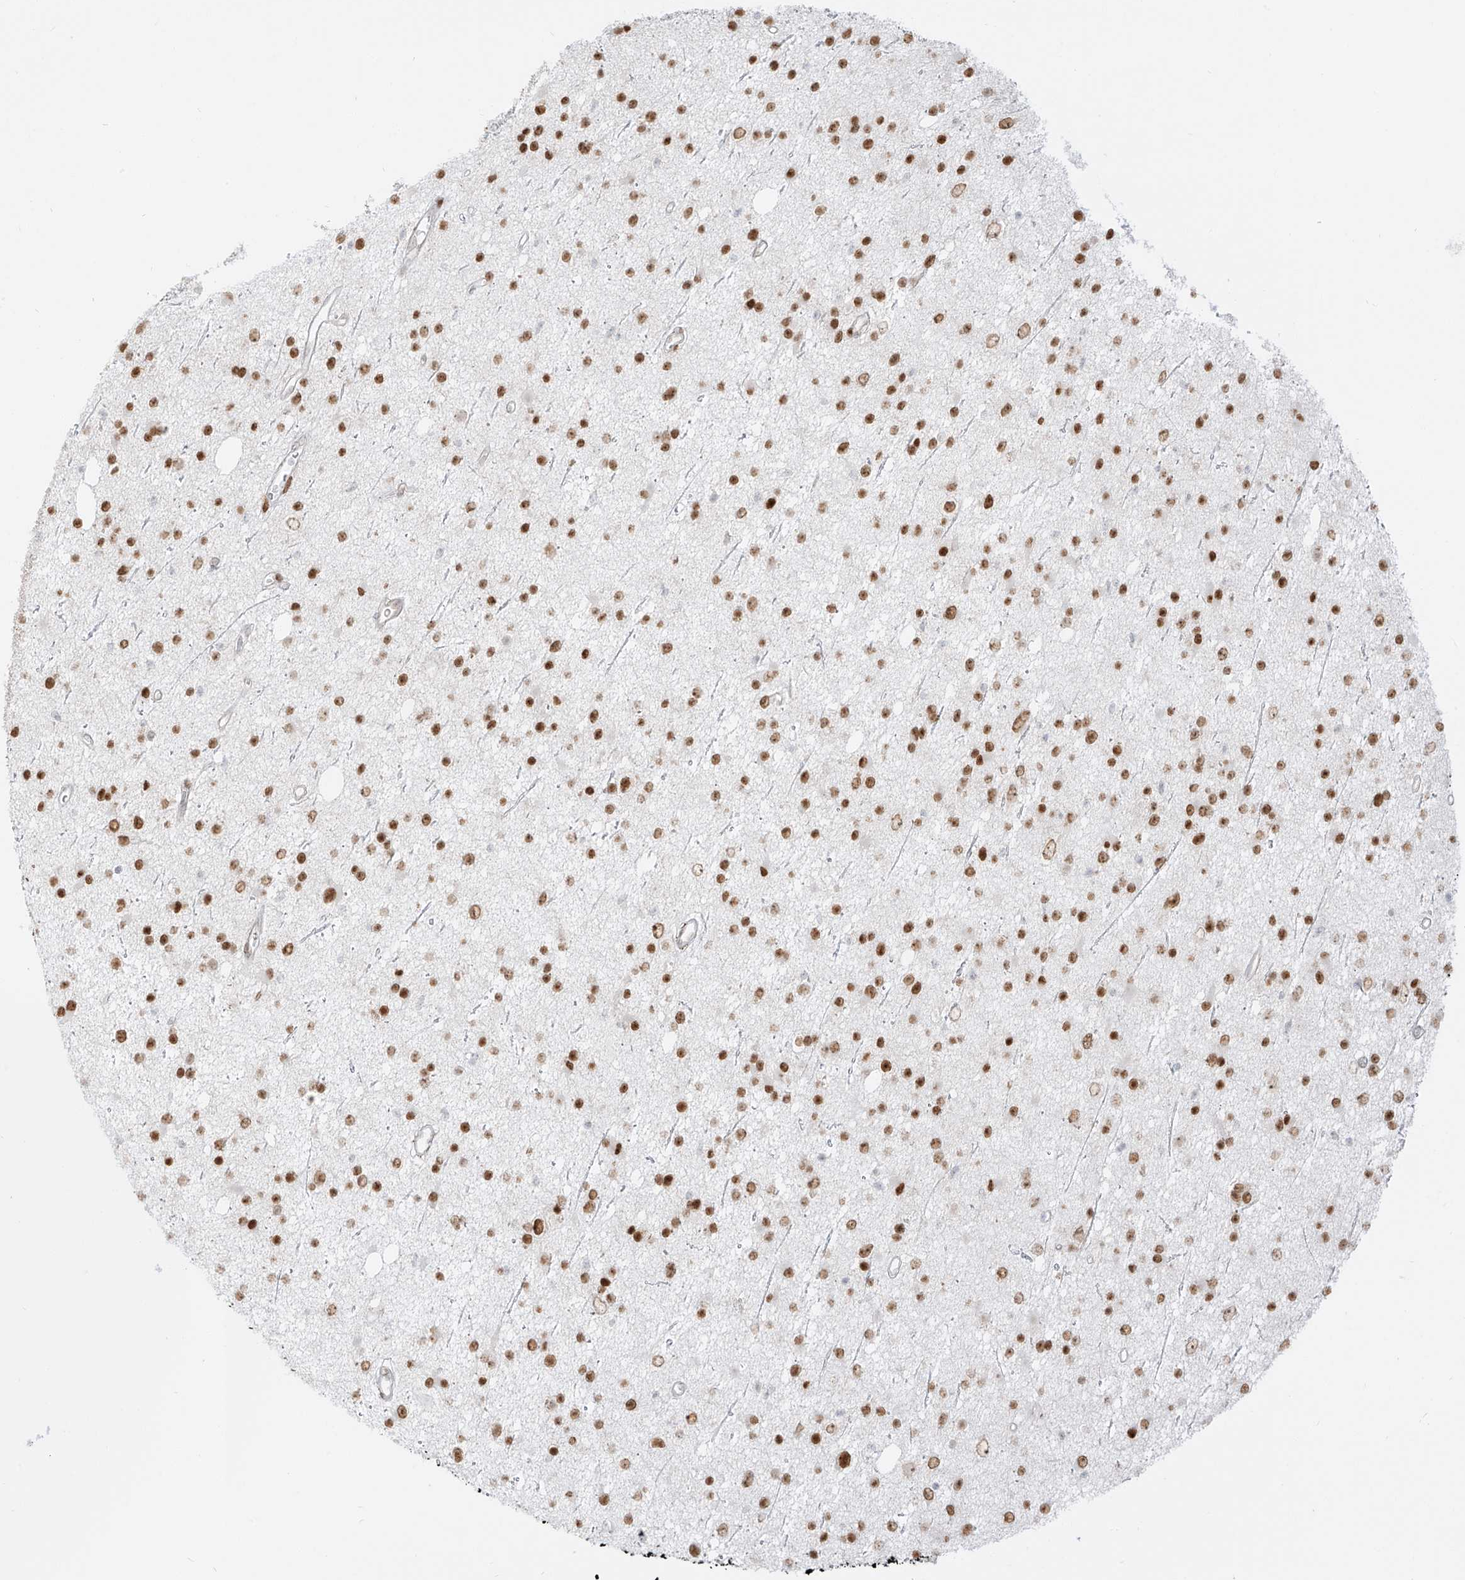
{"staining": {"intensity": "strong", "quantity": "25%-75%", "location": "nuclear"}, "tissue": "glioma", "cell_type": "Tumor cells", "image_type": "cancer", "snomed": [{"axis": "morphology", "description": "Glioma, malignant, Low grade"}, {"axis": "topography", "description": "Cerebral cortex"}], "caption": "DAB immunohistochemical staining of glioma exhibits strong nuclear protein positivity in approximately 25%-75% of tumor cells.", "gene": "ZNF774", "patient": {"sex": "female", "age": 39}}